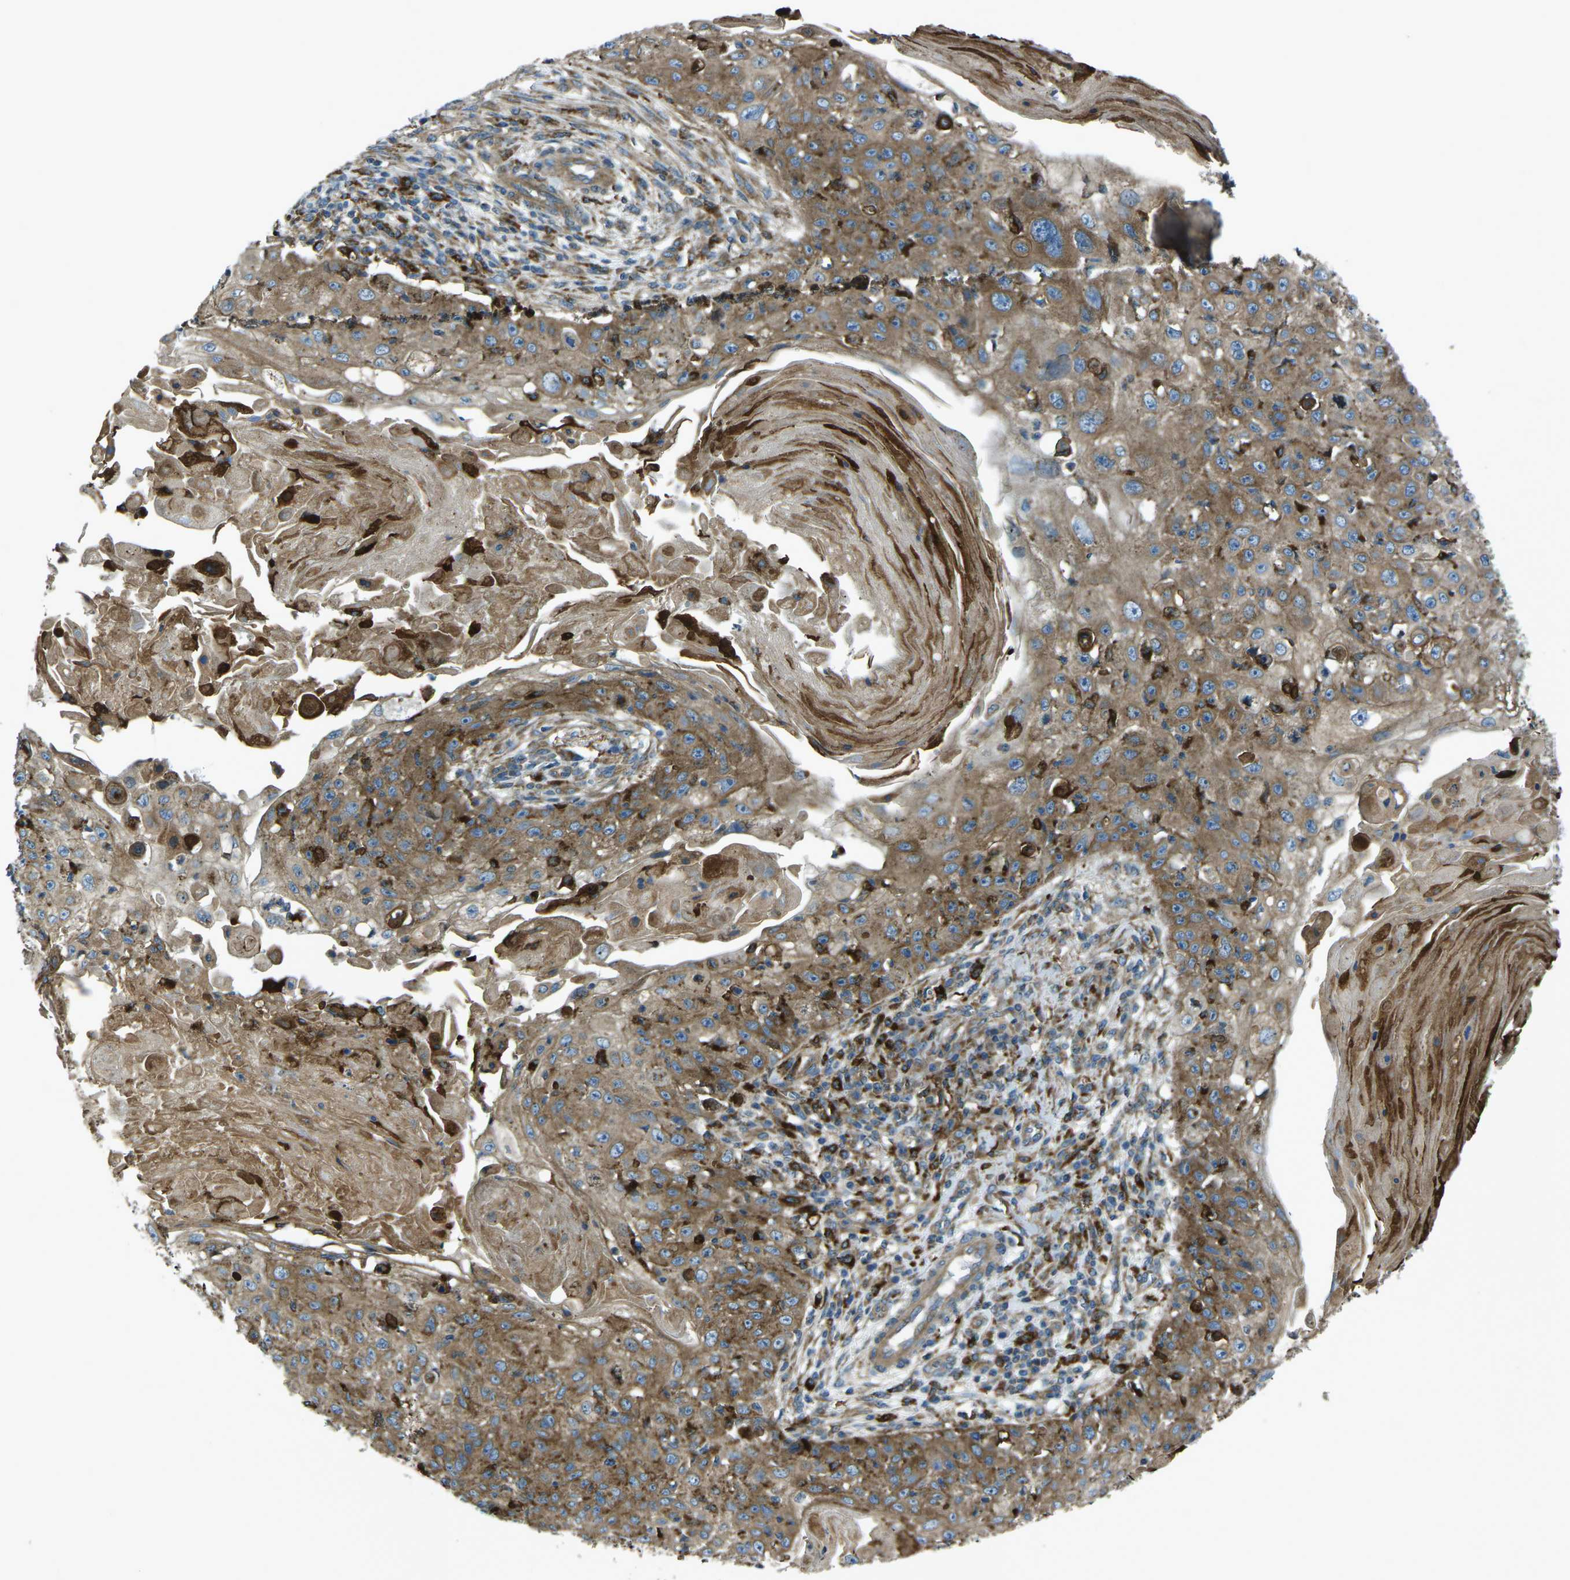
{"staining": {"intensity": "strong", "quantity": "25%-75%", "location": "cytoplasmic/membranous"}, "tissue": "skin cancer", "cell_type": "Tumor cells", "image_type": "cancer", "snomed": [{"axis": "morphology", "description": "Squamous cell carcinoma, NOS"}, {"axis": "topography", "description": "Skin"}], "caption": "Skin cancer (squamous cell carcinoma) tissue displays strong cytoplasmic/membranous positivity in approximately 25%-75% of tumor cells, visualized by immunohistochemistry.", "gene": "CDK17", "patient": {"sex": "male", "age": 86}}